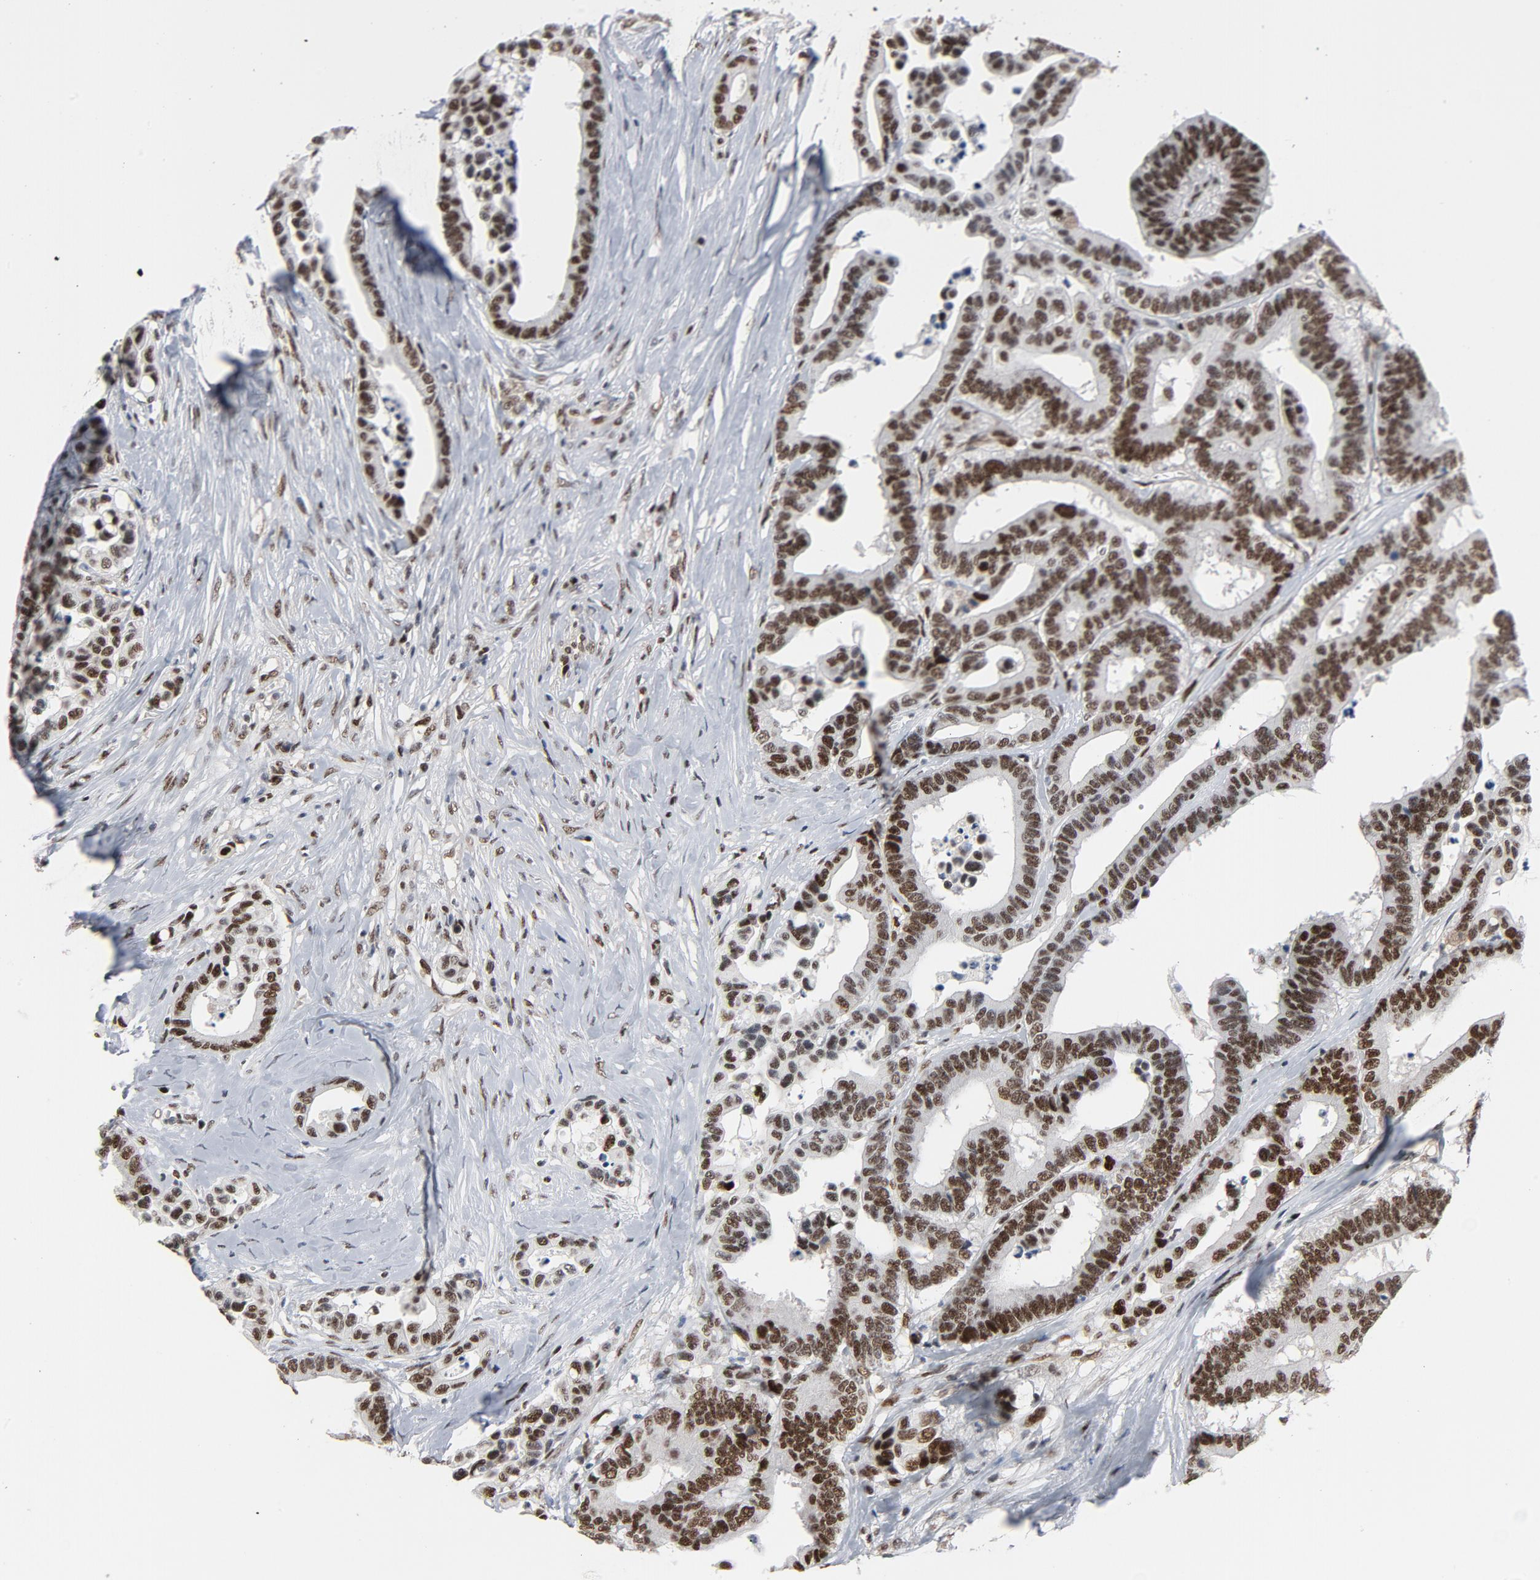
{"staining": {"intensity": "strong", "quantity": ">75%", "location": "nuclear"}, "tissue": "colorectal cancer", "cell_type": "Tumor cells", "image_type": "cancer", "snomed": [{"axis": "morphology", "description": "Adenocarcinoma, NOS"}, {"axis": "topography", "description": "Colon"}], "caption": "Immunohistochemistry micrograph of human colorectal adenocarcinoma stained for a protein (brown), which shows high levels of strong nuclear positivity in approximately >75% of tumor cells.", "gene": "JMJD6", "patient": {"sex": "male", "age": 82}}